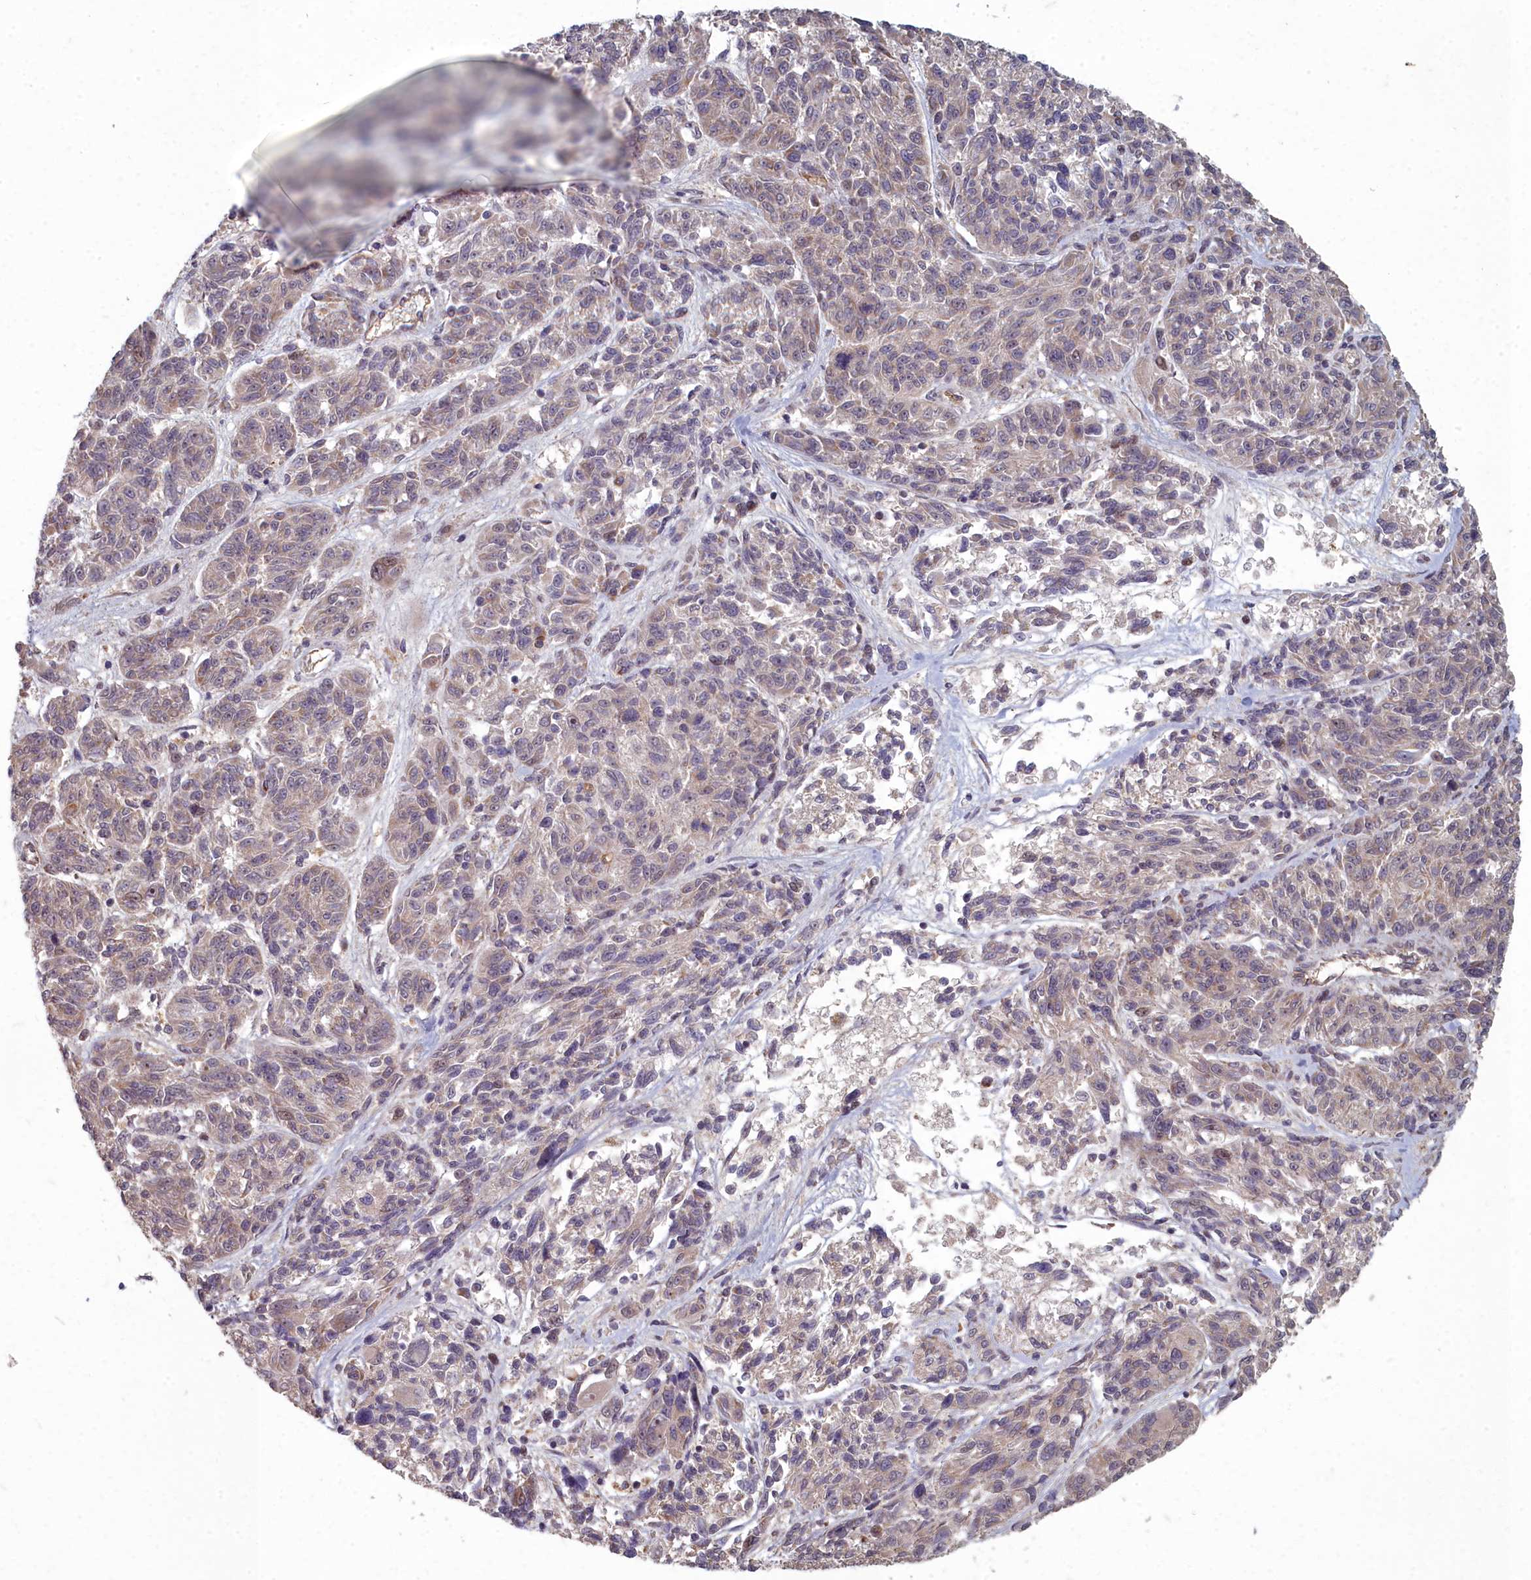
{"staining": {"intensity": "weak", "quantity": ">75%", "location": "cytoplasmic/membranous"}, "tissue": "melanoma", "cell_type": "Tumor cells", "image_type": "cancer", "snomed": [{"axis": "morphology", "description": "Malignant melanoma, NOS"}, {"axis": "topography", "description": "Skin"}], "caption": "This photomicrograph displays immunohistochemistry (IHC) staining of melanoma, with low weak cytoplasmic/membranous positivity in about >75% of tumor cells.", "gene": "TSPYL4", "patient": {"sex": "male", "age": 53}}